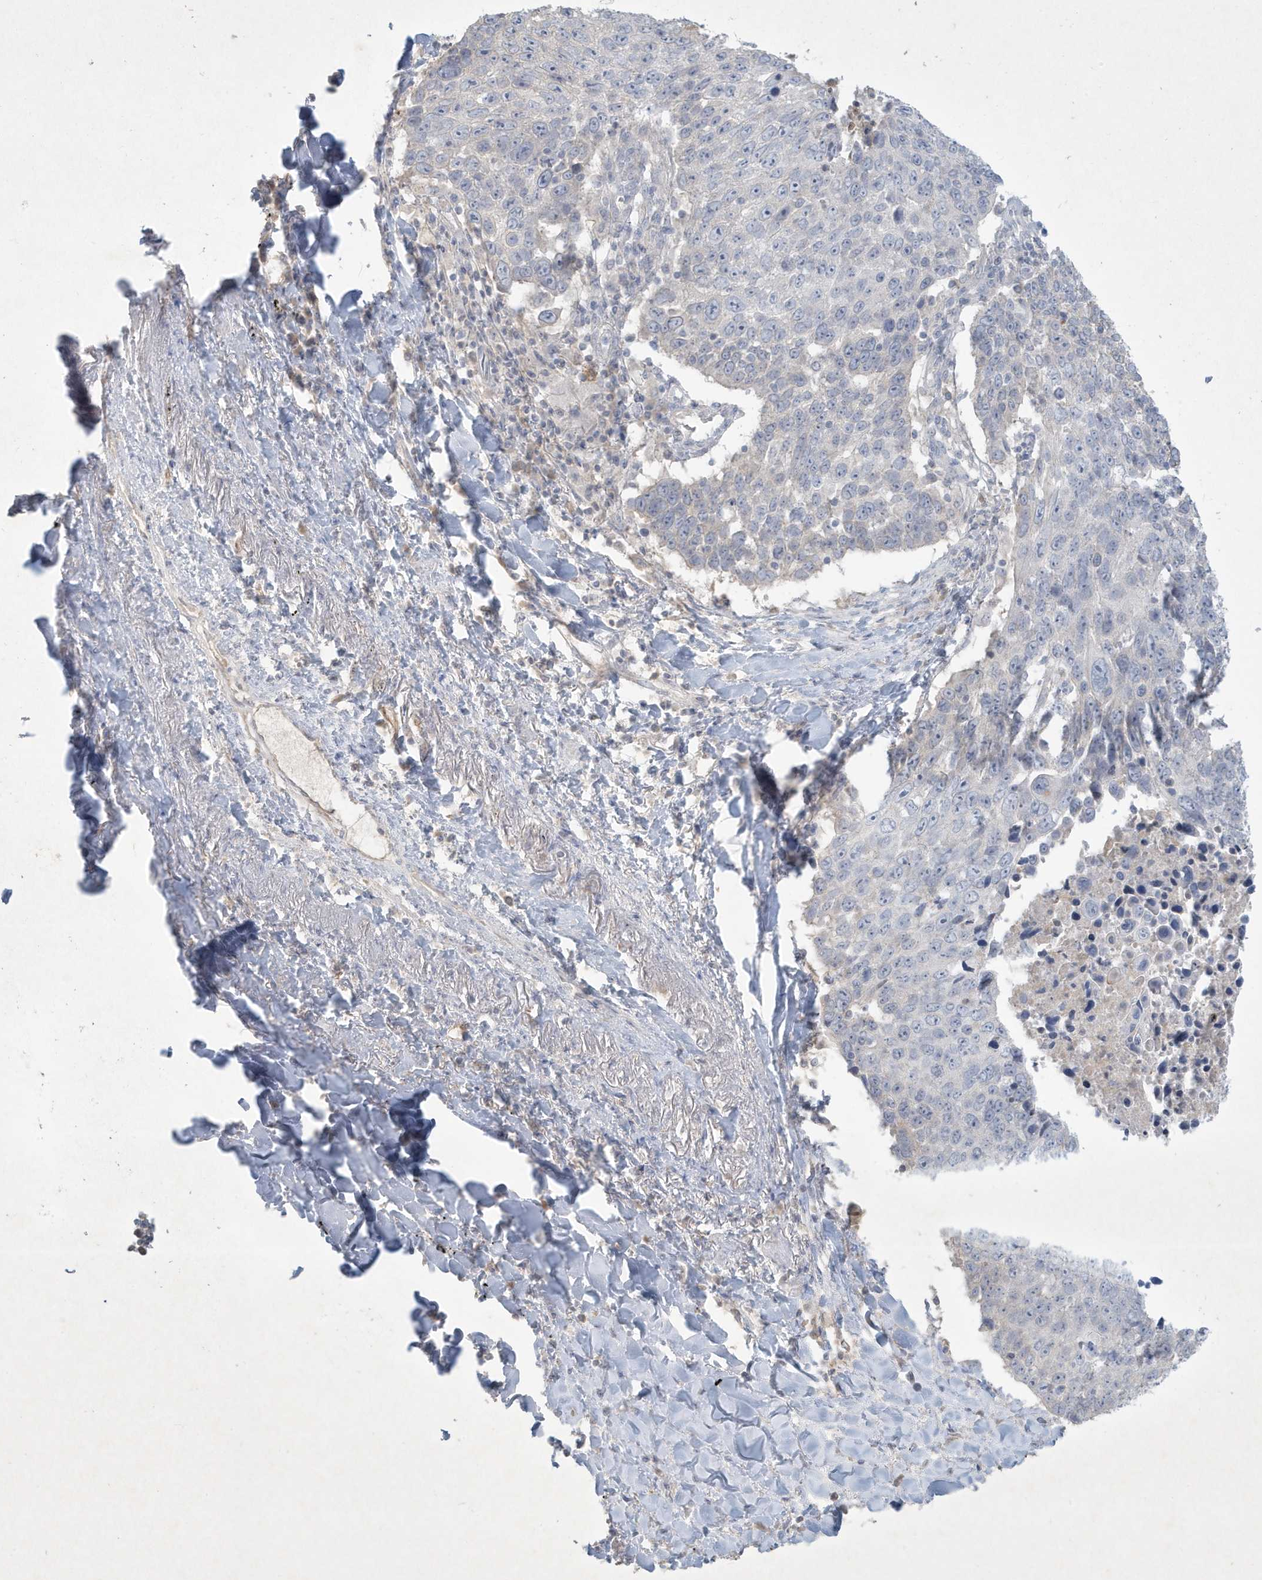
{"staining": {"intensity": "negative", "quantity": "none", "location": "none"}, "tissue": "lung cancer", "cell_type": "Tumor cells", "image_type": "cancer", "snomed": [{"axis": "morphology", "description": "Squamous cell carcinoma, NOS"}, {"axis": "topography", "description": "Lung"}], "caption": "High power microscopy image of an immunohistochemistry micrograph of lung squamous cell carcinoma, revealing no significant expression in tumor cells. Nuclei are stained in blue.", "gene": "CCDC24", "patient": {"sex": "male", "age": 66}}